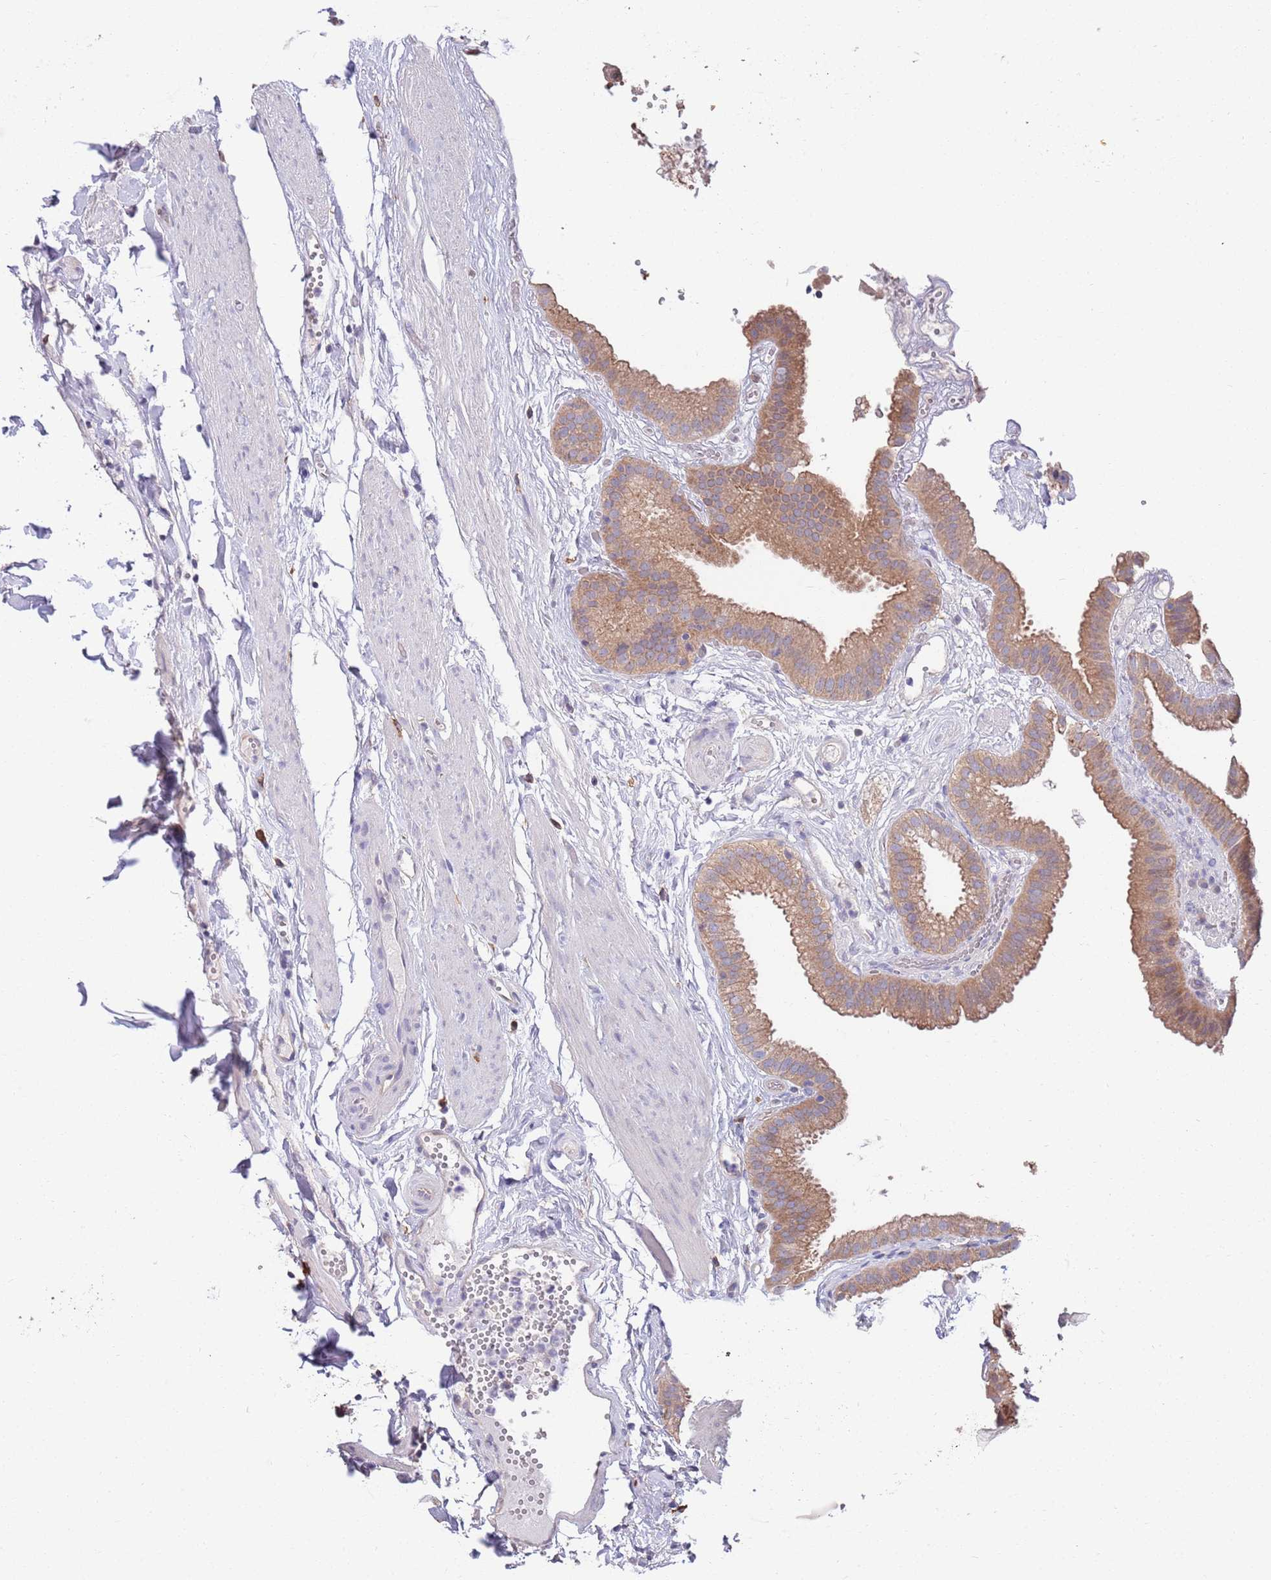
{"staining": {"intensity": "moderate", "quantity": ">75%", "location": "cytoplasmic/membranous"}, "tissue": "gallbladder", "cell_type": "Glandular cells", "image_type": "normal", "snomed": [{"axis": "morphology", "description": "Normal tissue, NOS"}, {"axis": "topography", "description": "Gallbladder"}], "caption": "This histopathology image reveals IHC staining of normal gallbladder, with medium moderate cytoplasmic/membranous expression in approximately >75% of glandular cells.", "gene": "MARVELD2", "patient": {"sex": "female", "age": 61}}